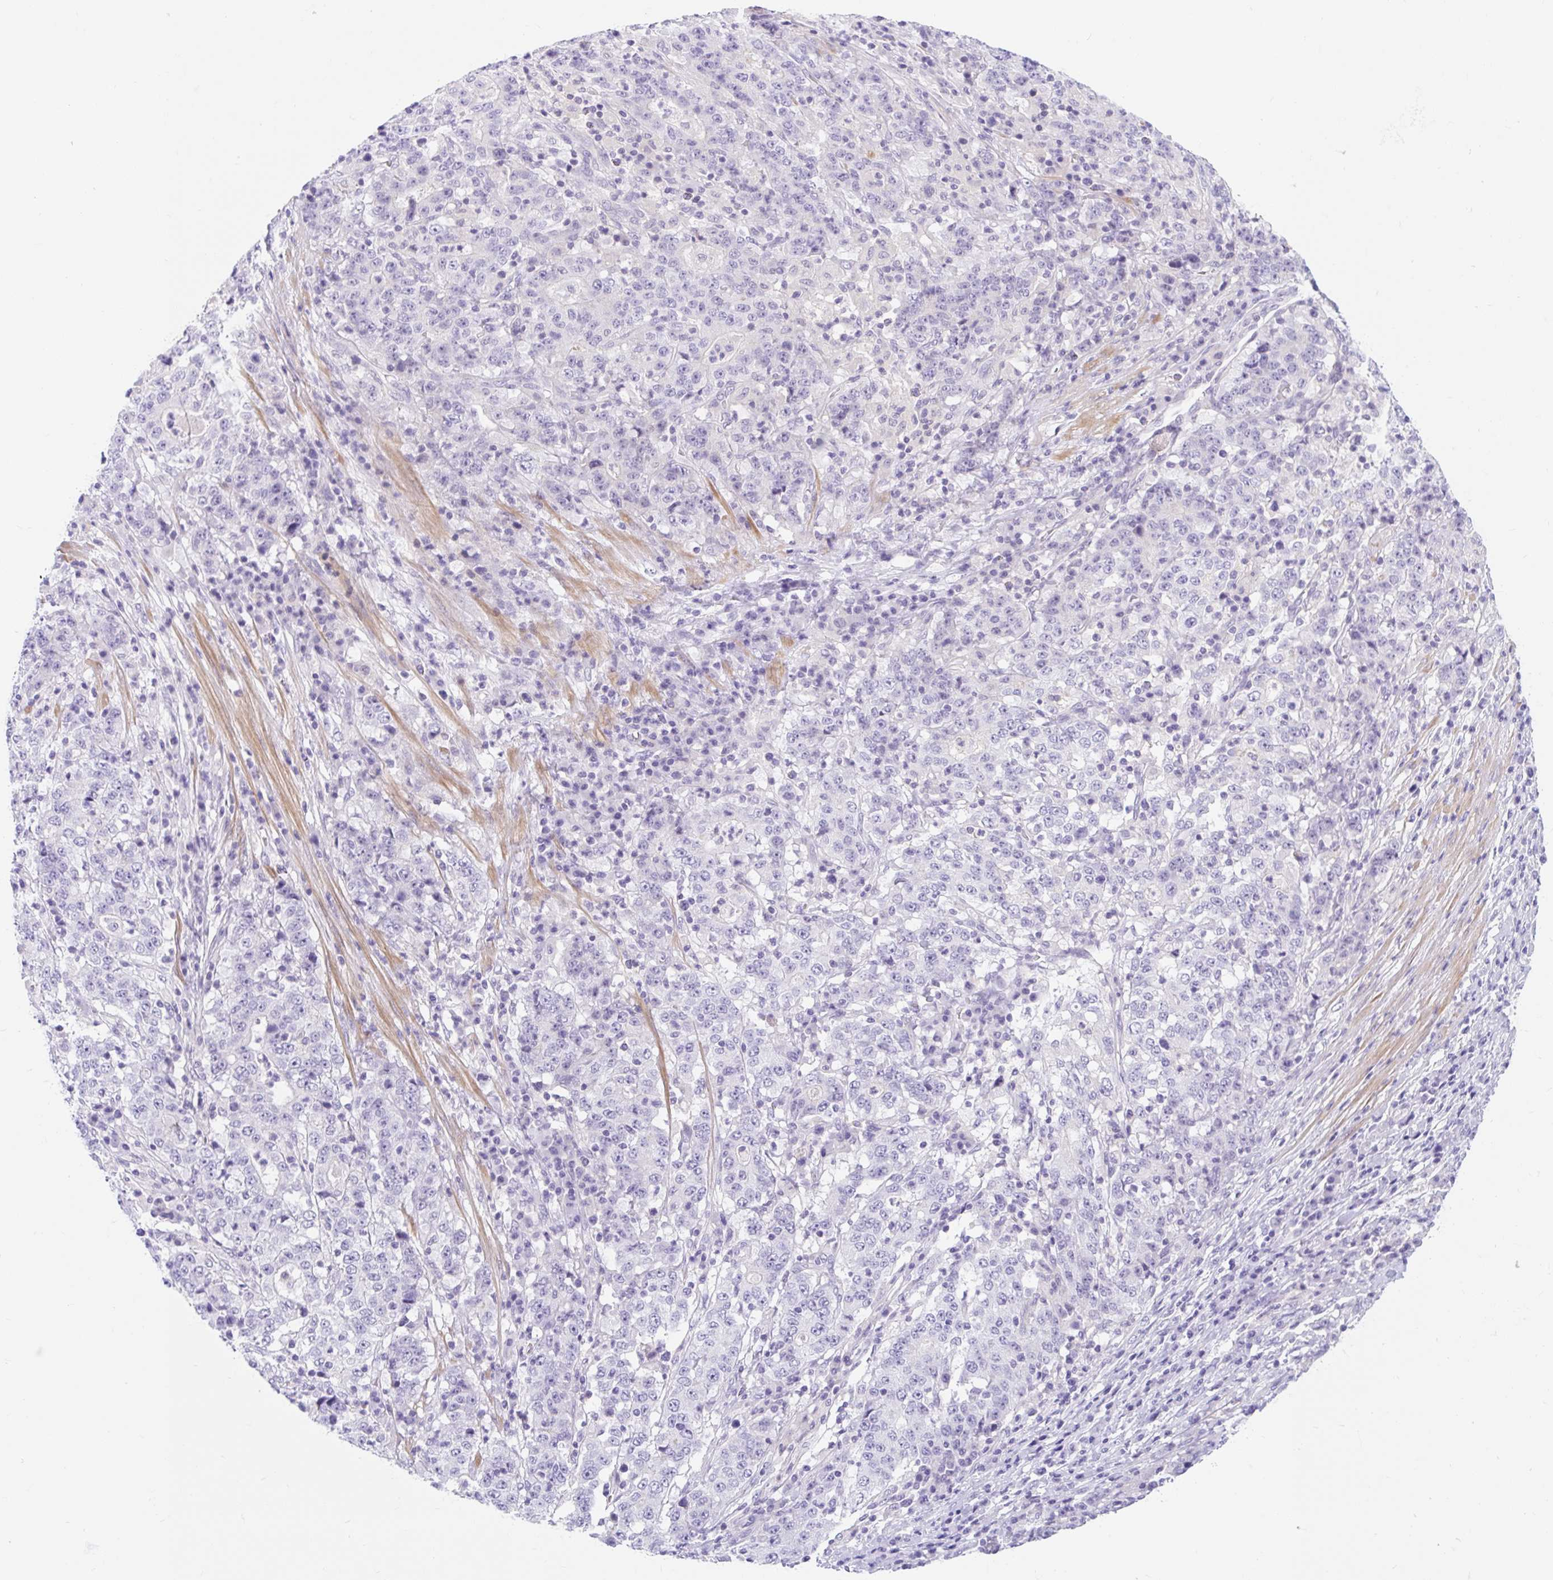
{"staining": {"intensity": "negative", "quantity": "none", "location": "none"}, "tissue": "stomach cancer", "cell_type": "Tumor cells", "image_type": "cancer", "snomed": [{"axis": "morphology", "description": "Adenocarcinoma, NOS"}, {"axis": "topography", "description": "Stomach"}], "caption": "Immunohistochemistry (IHC) histopathology image of human stomach cancer stained for a protein (brown), which exhibits no expression in tumor cells.", "gene": "SLC28A1", "patient": {"sex": "male", "age": 59}}